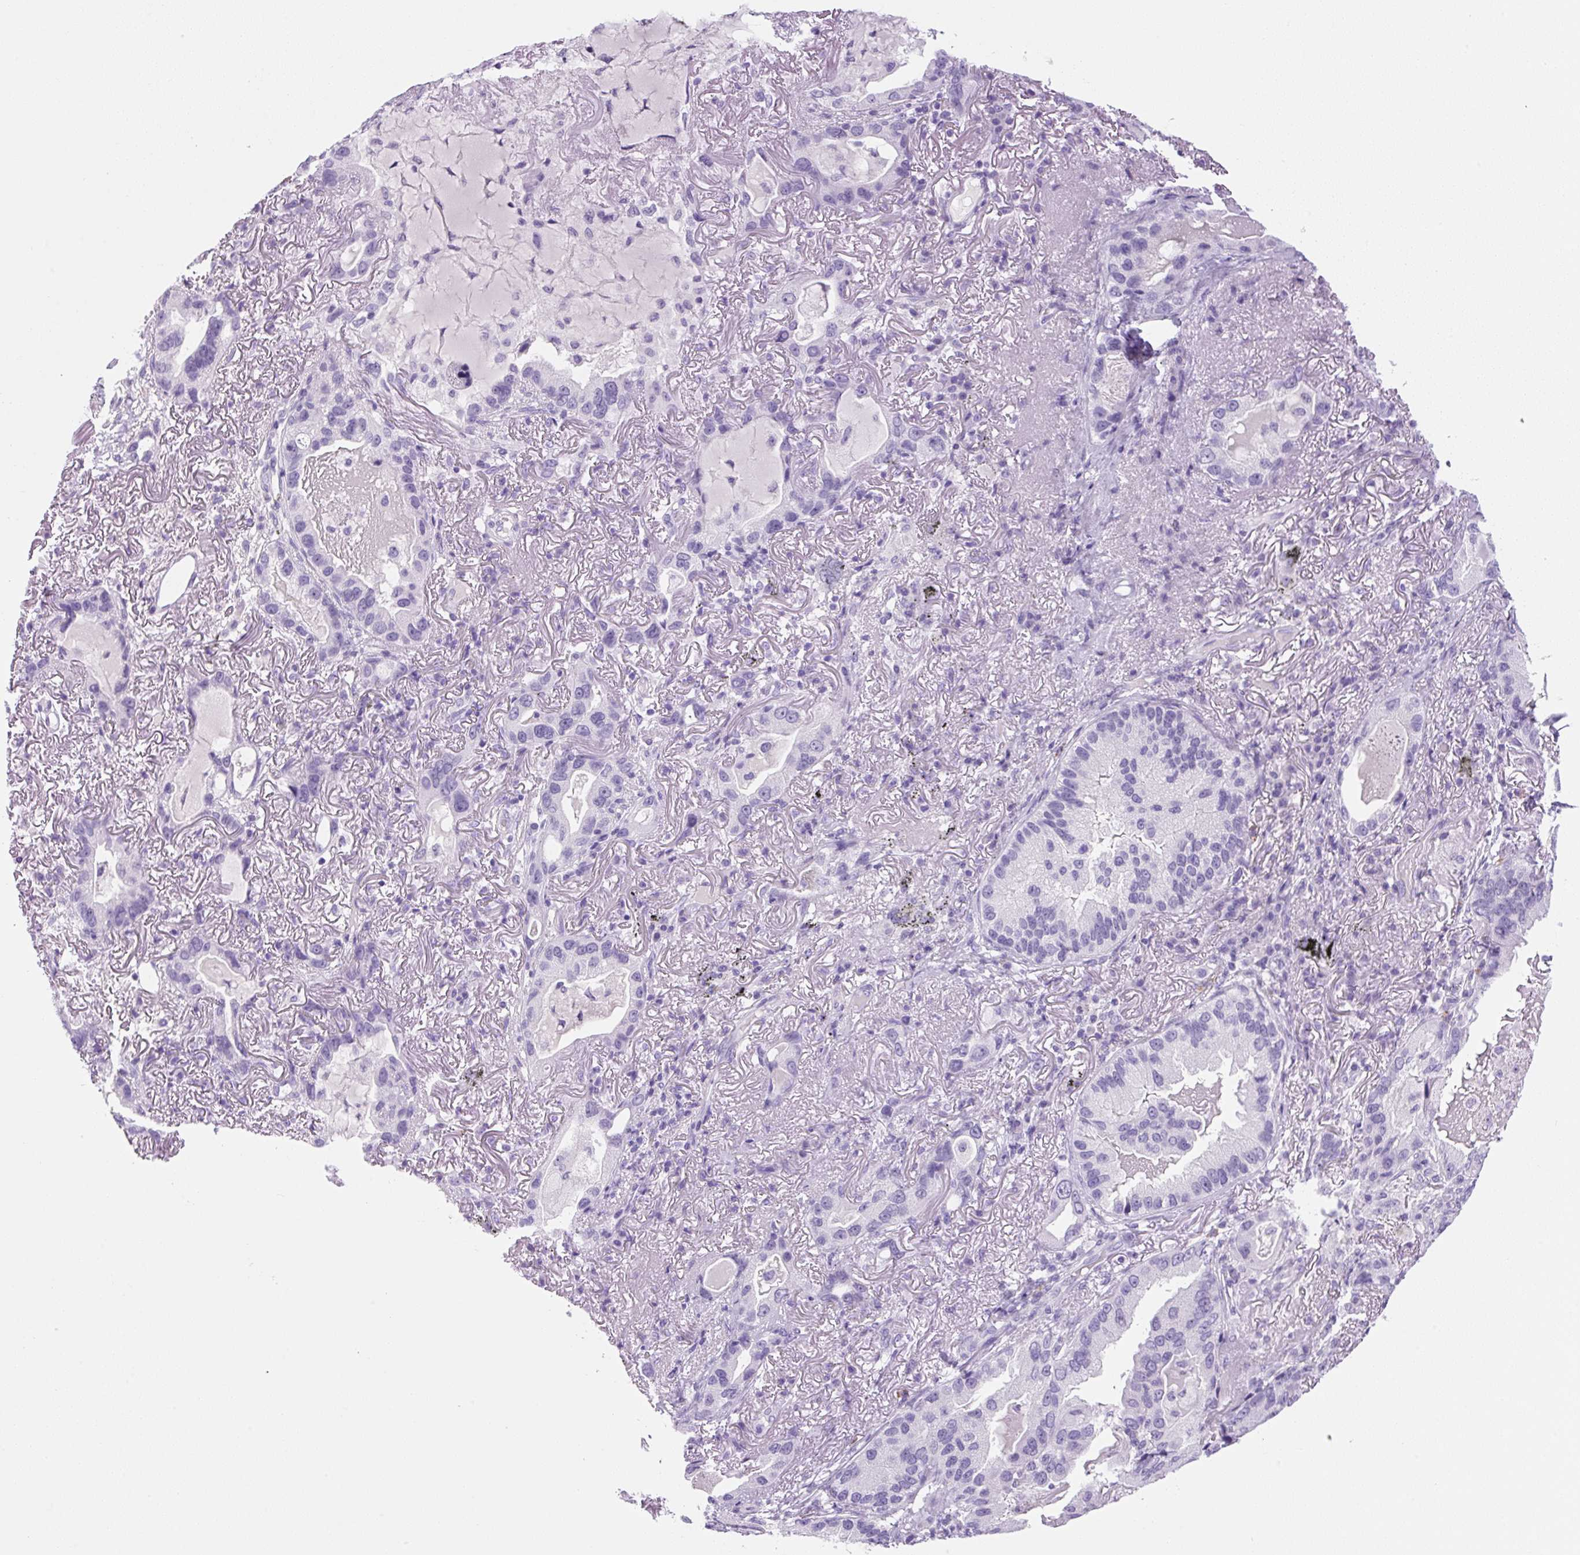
{"staining": {"intensity": "negative", "quantity": "none", "location": "none"}, "tissue": "lung cancer", "cell_type": "Tumor cells", "image_type": "cancer", "snomed": [{"axis": "morphology", "description": "Adenocarcinoma, NOS"}, {"axis": "topography", "description": "Lung"}], "caption": "High magnification brightfield microscopy of adenocarcinoma (lung) stained with DAB (brown) and counterstained with hematoxylin (blue): tumor cells show no significant positivity.", "gene": "PRRT1", "patient": {"sex": "female", "age": 69}}